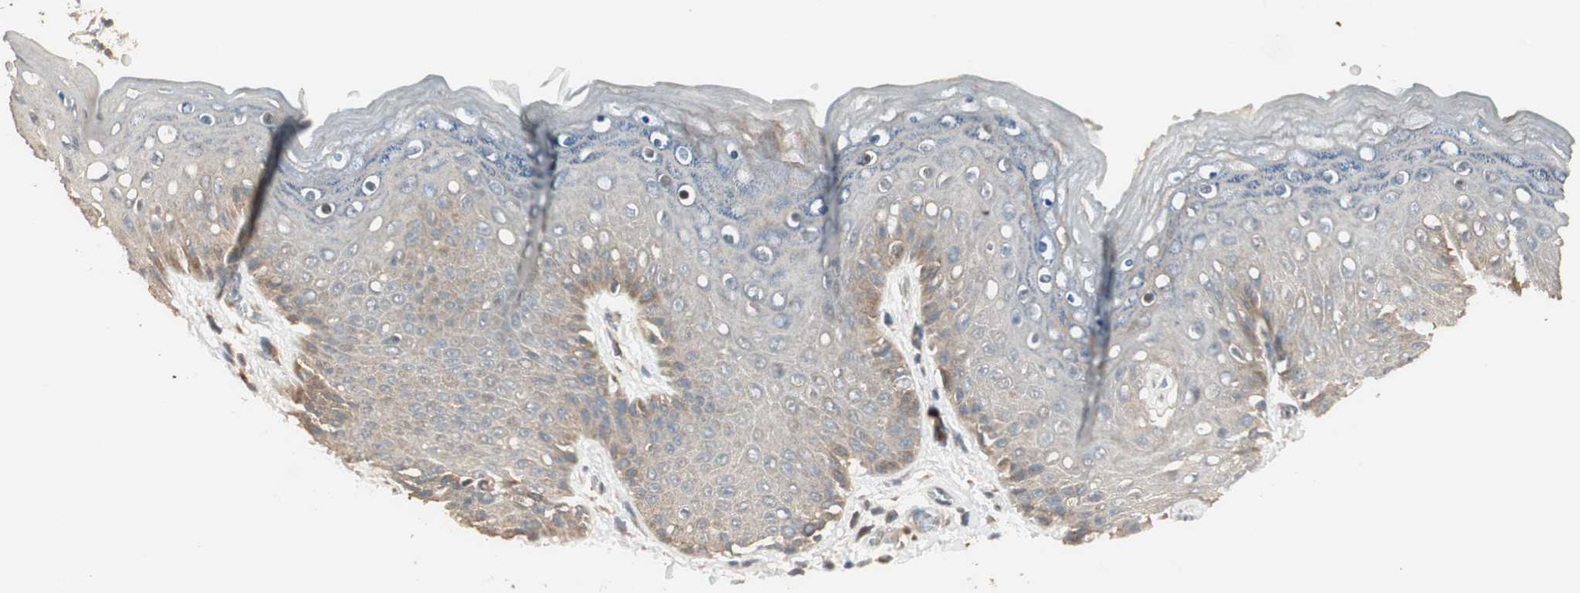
{"staining": {"intensity": "moderate", "quantity": ">75%", "location": "cytoplasmic/membranous"}, "tissue": "skin", "cell_type": "Epidermal cells", "image_type": "normal", "snomed": [{"axis": "morphology", "description": "Normal tissue, NOS"}, {"axis": "topography", "description": "Anal"}], "caption": "Skin stained for a protein (brown) shows moderate cytoplasmic/membranous positive staining in about >75% of epidermal cells.", "gene": "RARRES1", "patient": {"sex": "female", "age": 46}}